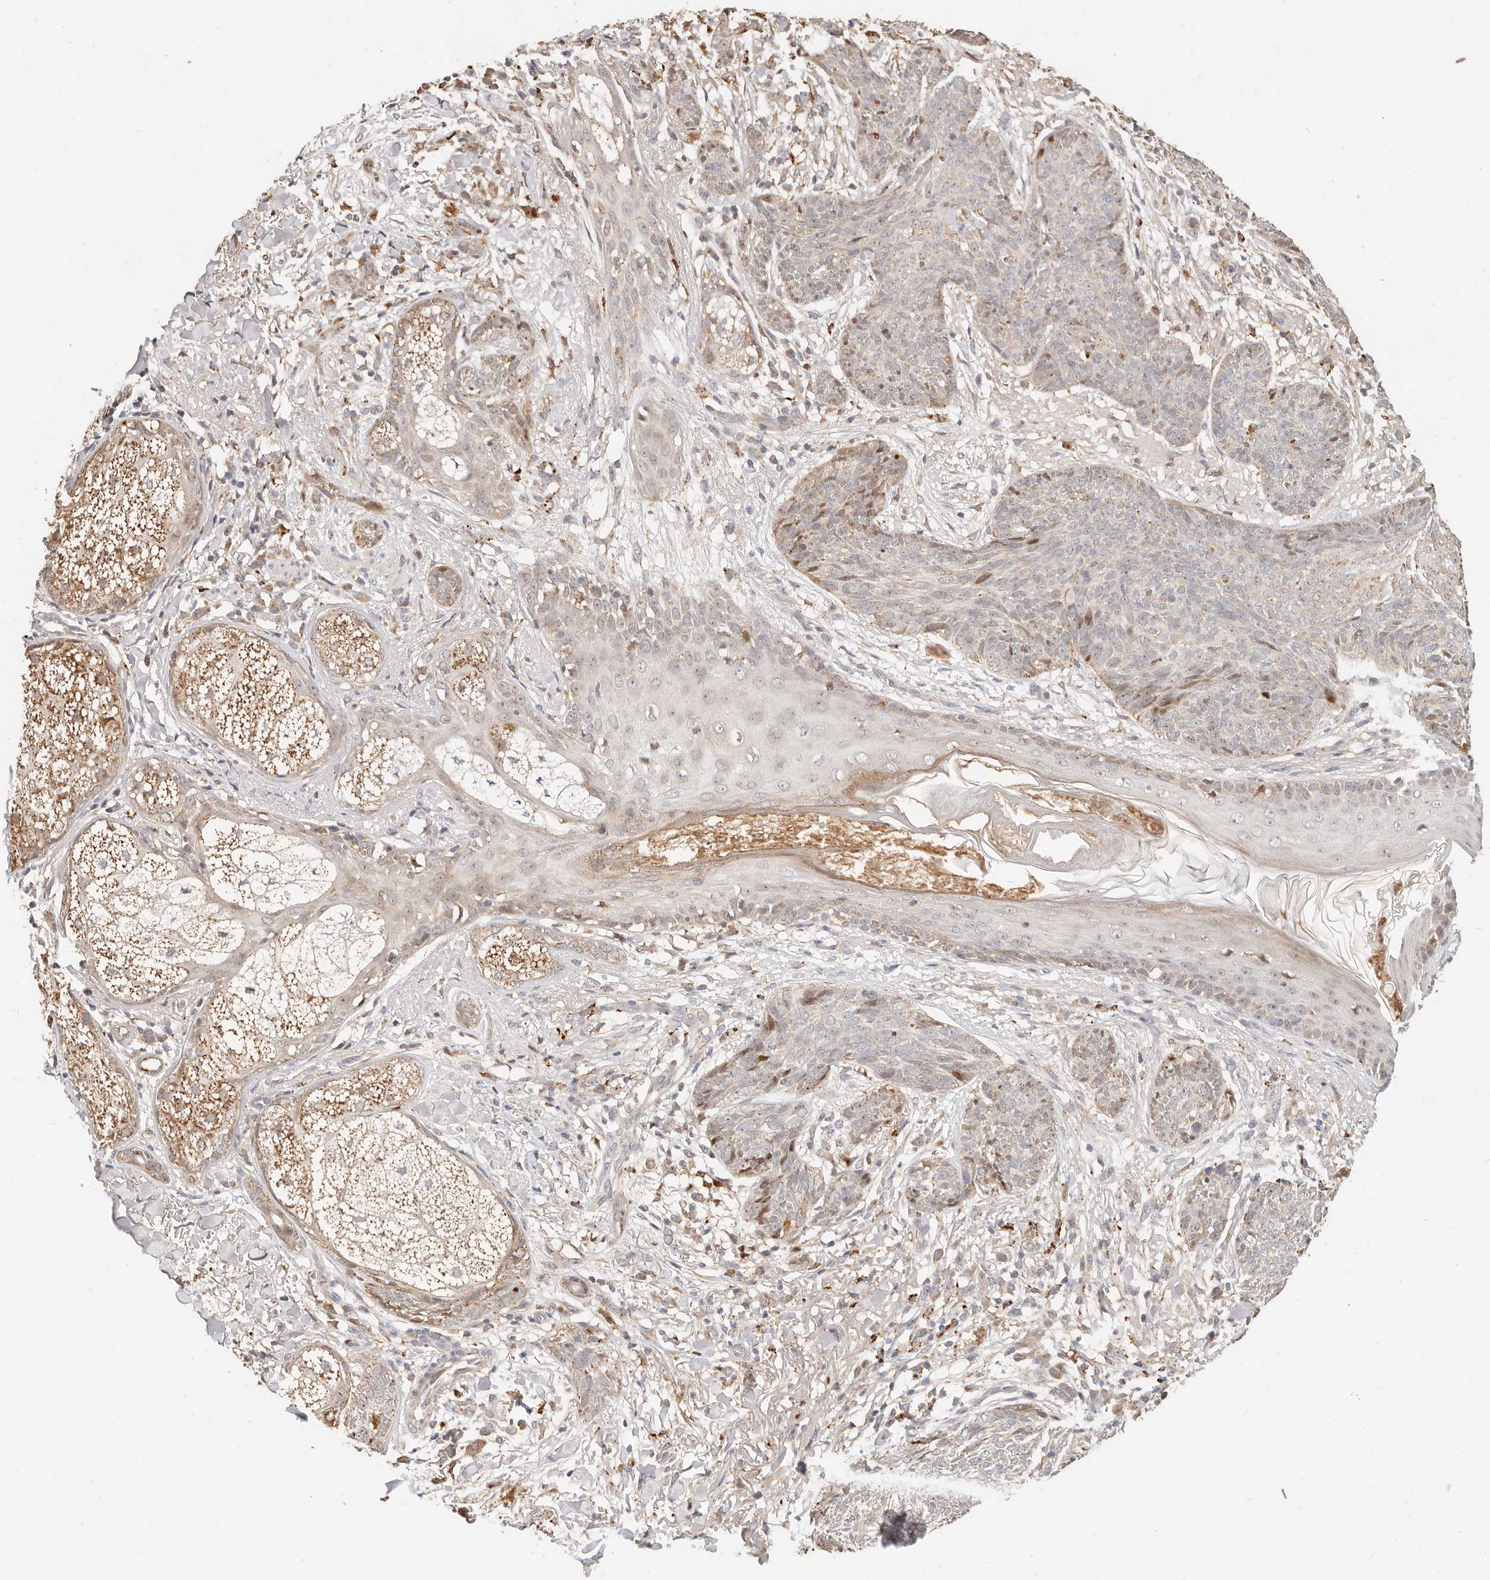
{"staining": {"intensity": "weak", "quantity": "<25%", "location": "cytoplasmic/membranous,nuclear"}, "tissue": "skin cancer", "cell_type": "Tumor cells", "image_type": "cancer", "snomed": [{"axis": "morphology", "description": "Basal cell carcinoma"}, {"axis": "topography", "description": "Skin"}], "caption": "This is an immunohistochemistry micrograph of human skin cancer (basal cell carcinoma). There is no staining in tumor cells.", "gene": "ZRANB1", "patient": {"sex": "male", "age": 85}}